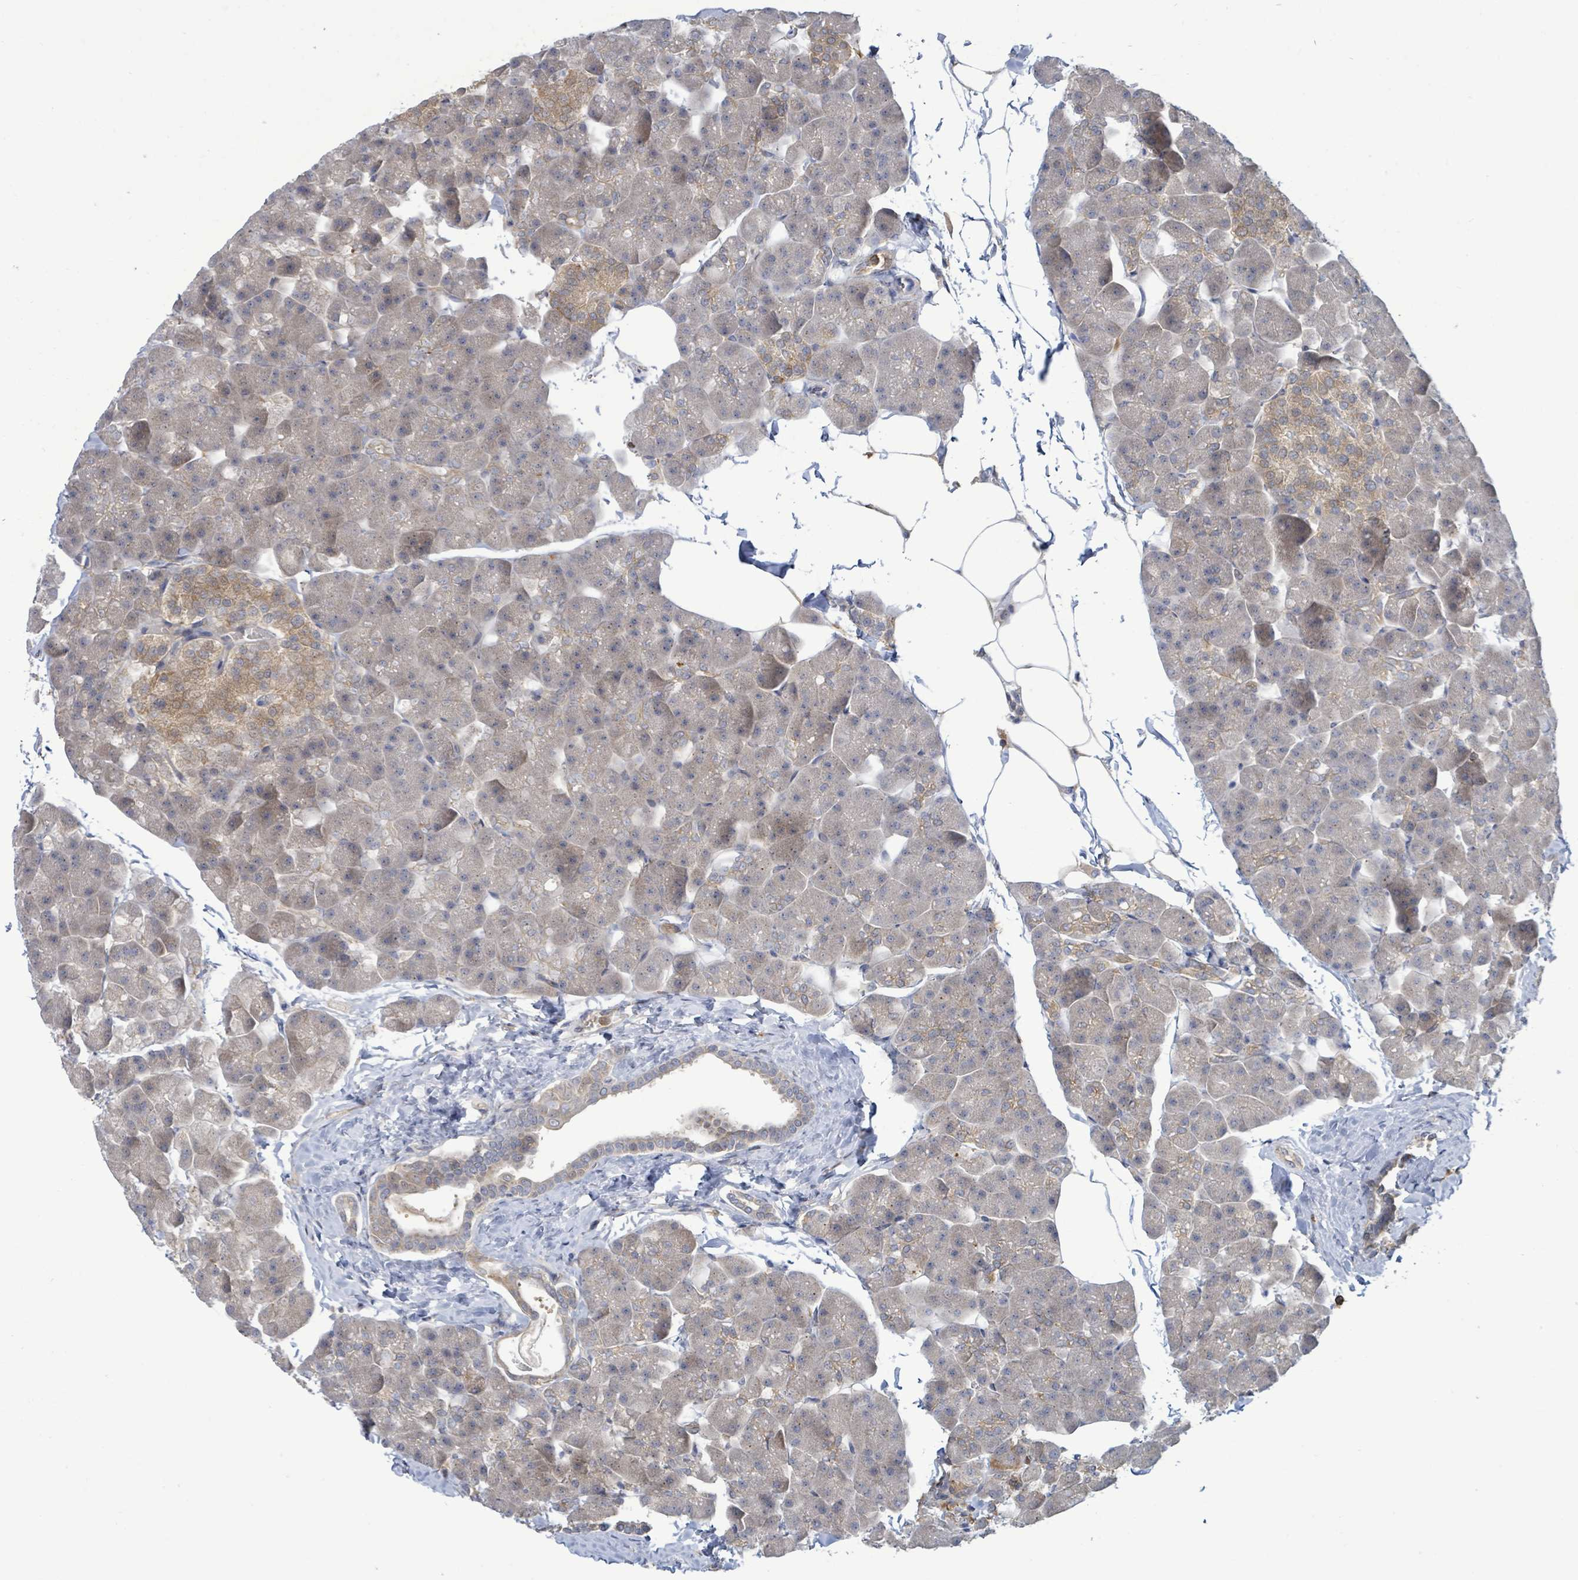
{"staining": {"intensity": "weak", "quantity": "25%-75%", "location": "cytoplasmic/membranous"}, "tissue": "pancreas", "cell_type": "Exocrine glandular cells", "image_type": "normal", "snomed": [{"axis": "morphology", "description": "Normal tissue, NOS"}, {"axis": "topography", "description": "Pancreas"}], "caption": "Normal pancreas exhibits weak cytoplasmic/membranous staining in approximately 25%-75% of exocrine glandular cells, visualized by immunohistochemistry.", "gene": "PGAM1", "patient": {"sex": "male", "age": 35}}